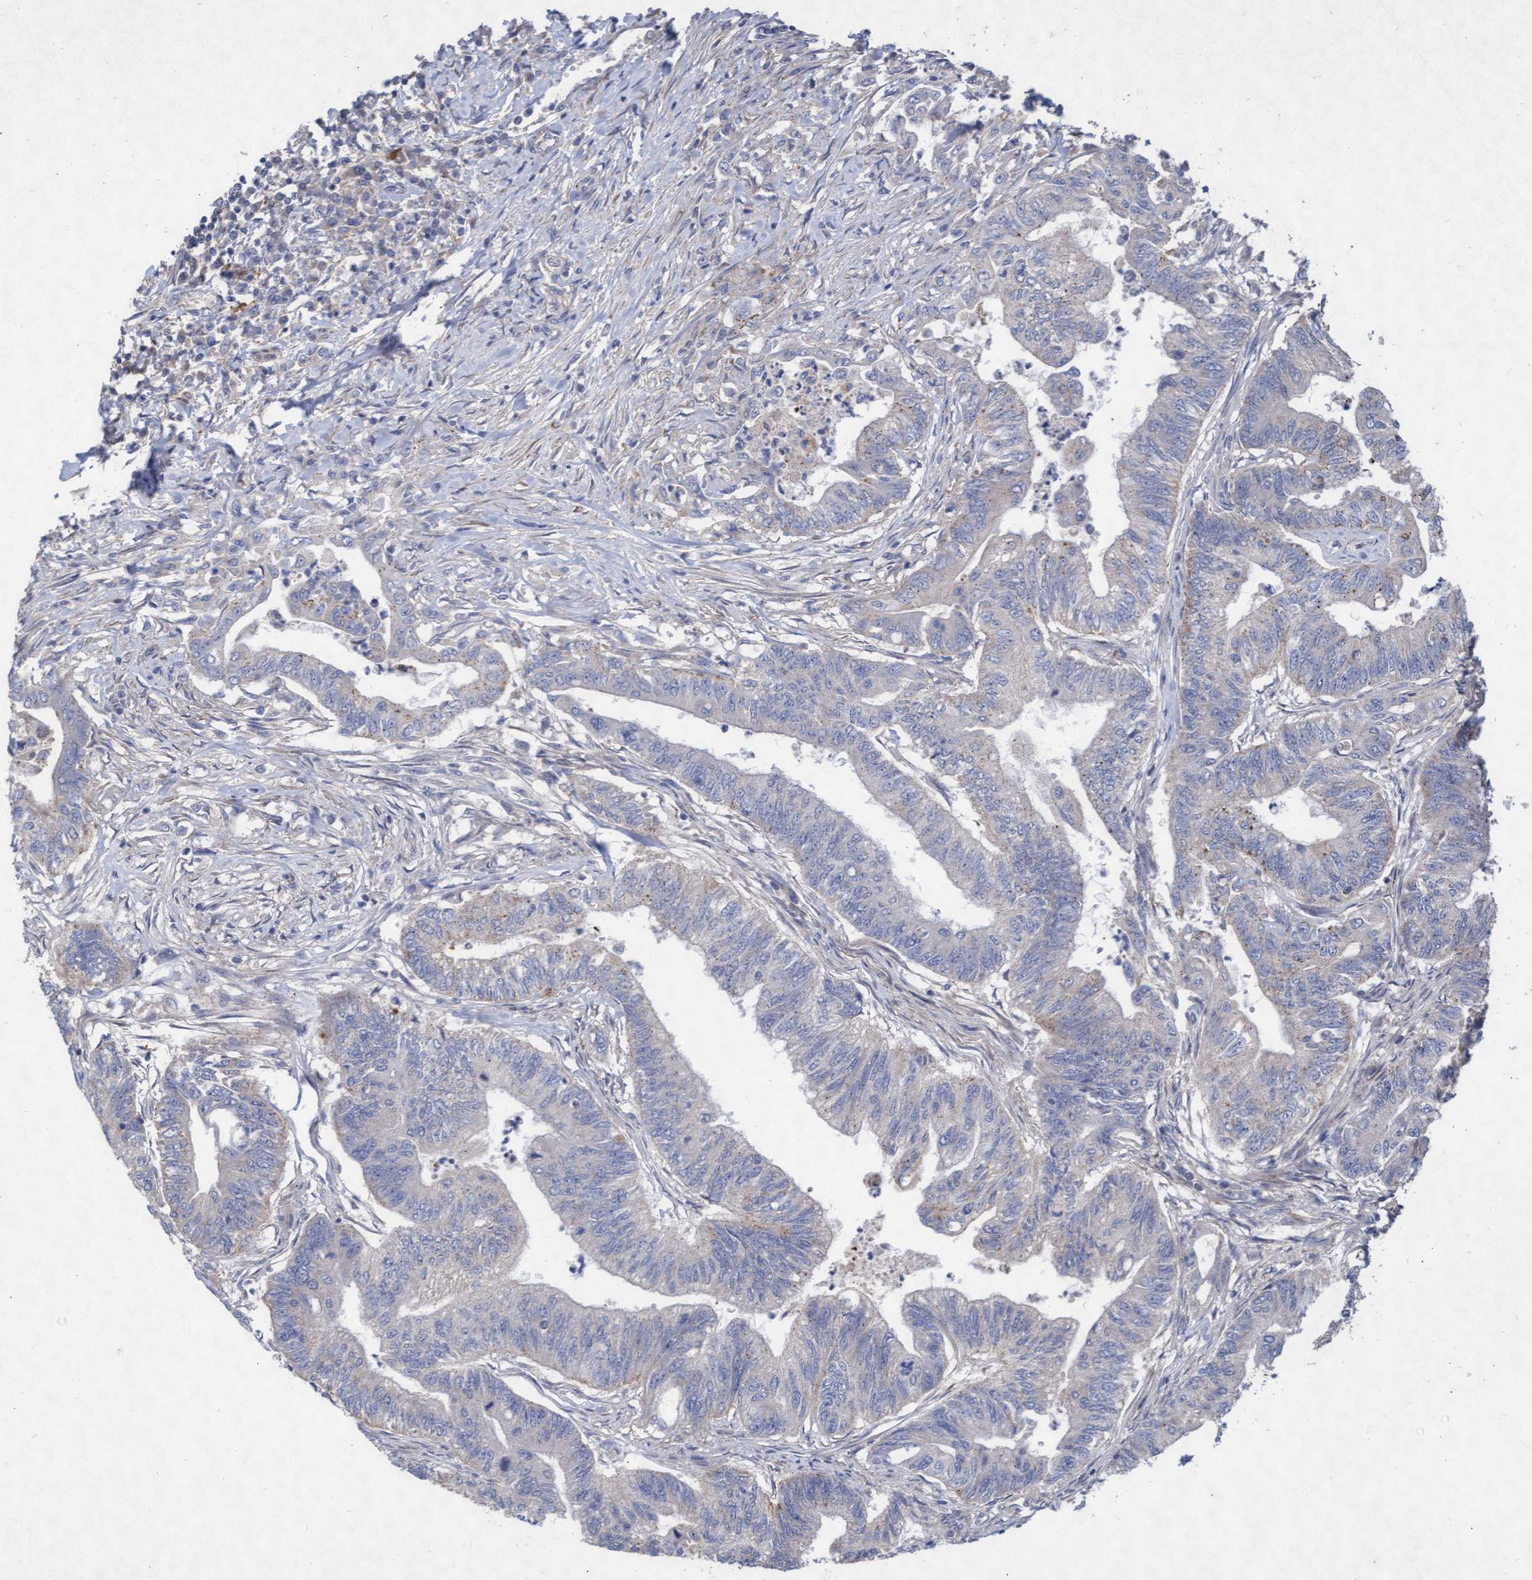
{"staining": {"intensity": "negative", "quantity": "none", "location": "none"}, "tissue": "colorectal cancer", "cell_type": "Tumor cells", "image_type": "cancer", "snomed": [{"axis": "morphology", "description": "Adenoma, NOS"}, {"axis": "morphology", "description": "Adenocarcinoma, NOS"}, {"axis": "topography", "description": "Colon"}], "caption": "IHC micrograph of human adenoma (colorectal) stained for a protein (brown), which displays no positivity in tumor cells. Nuclei are stained in blue.", "gene": "ABCF2", "patient": {"sex": "male", "age": 79}}